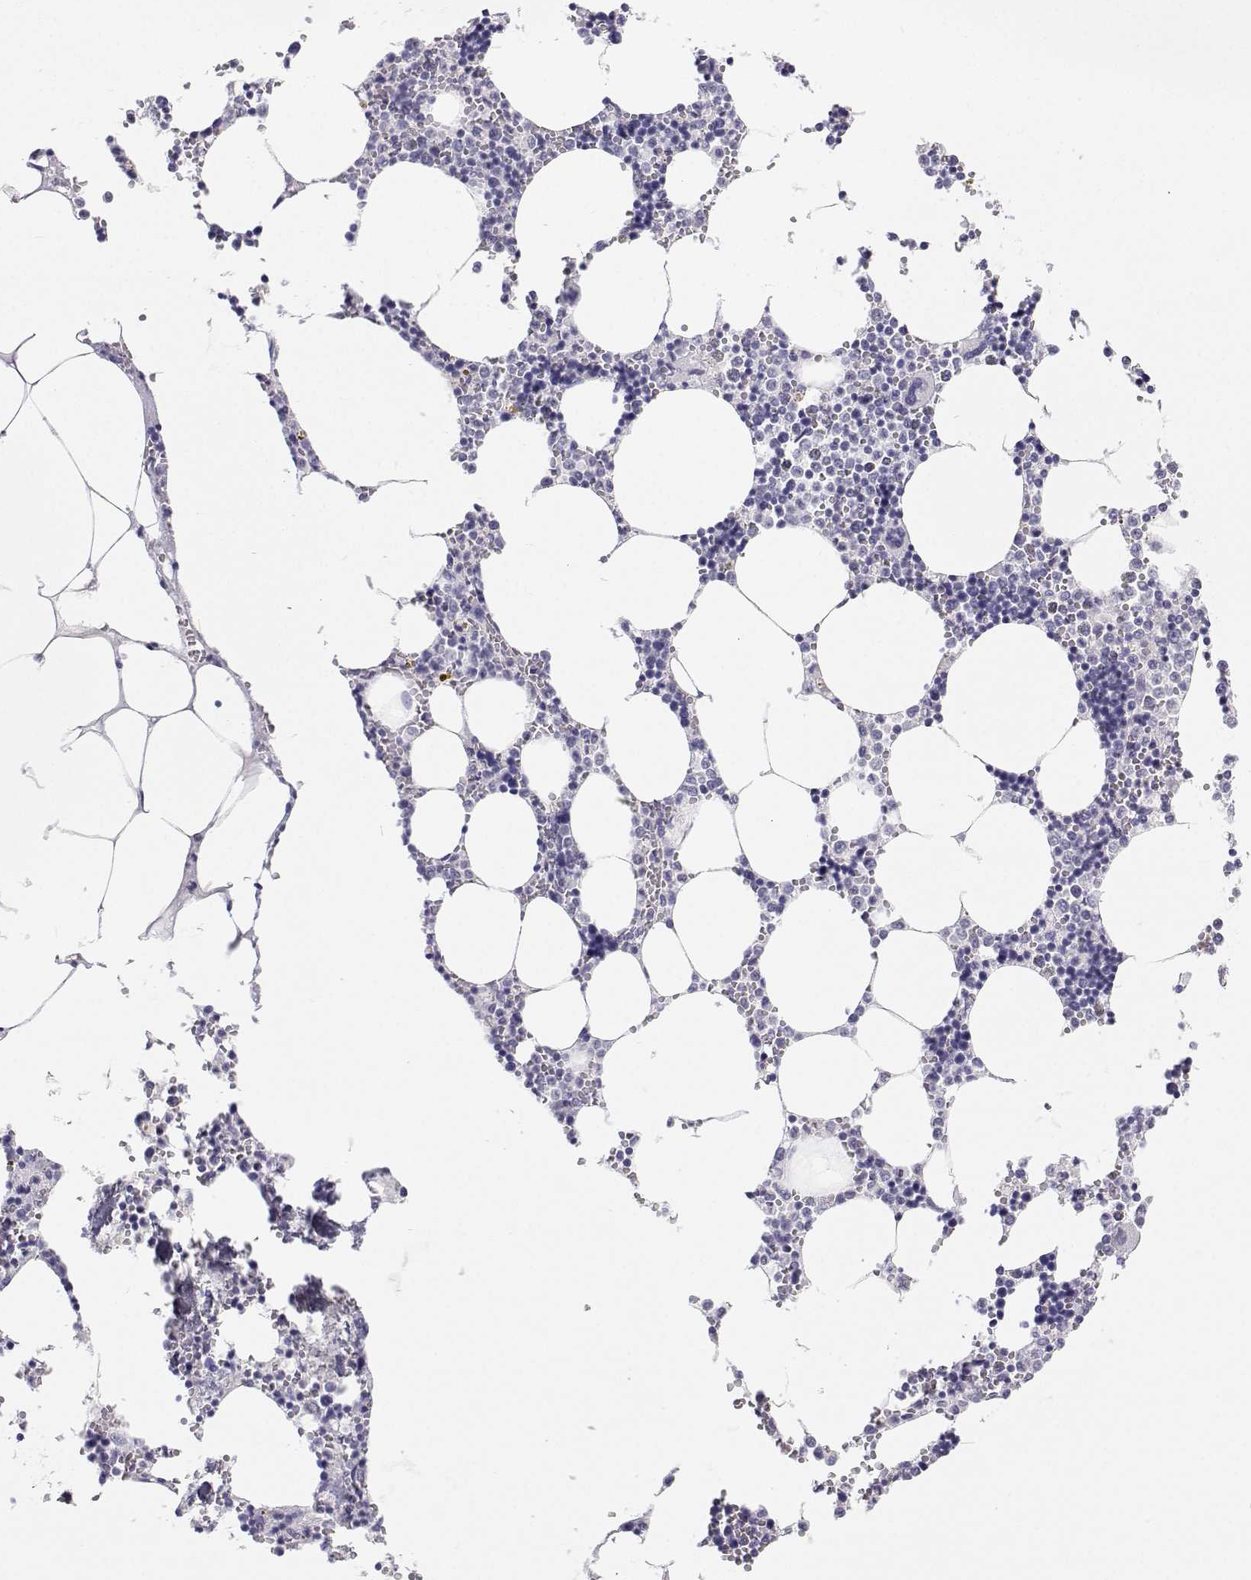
{"staining": {"intensity": "negative", "quantity": "none", "location": "none"}, "tissue": "bone marrow", "cell_type": "Hematopoietic cells", "image_type": "normal", "snomed": [{"axis": "morphology", "description": "Normal tissue, NOS"}, {"axis": "topography", "description": "Bone marrow"}], "caption": "Hematopoietic cells show no significant staining in unremarkable bone marrow.", "gene": "BHMT", "patient": {"sex": "male", "age": 54}}